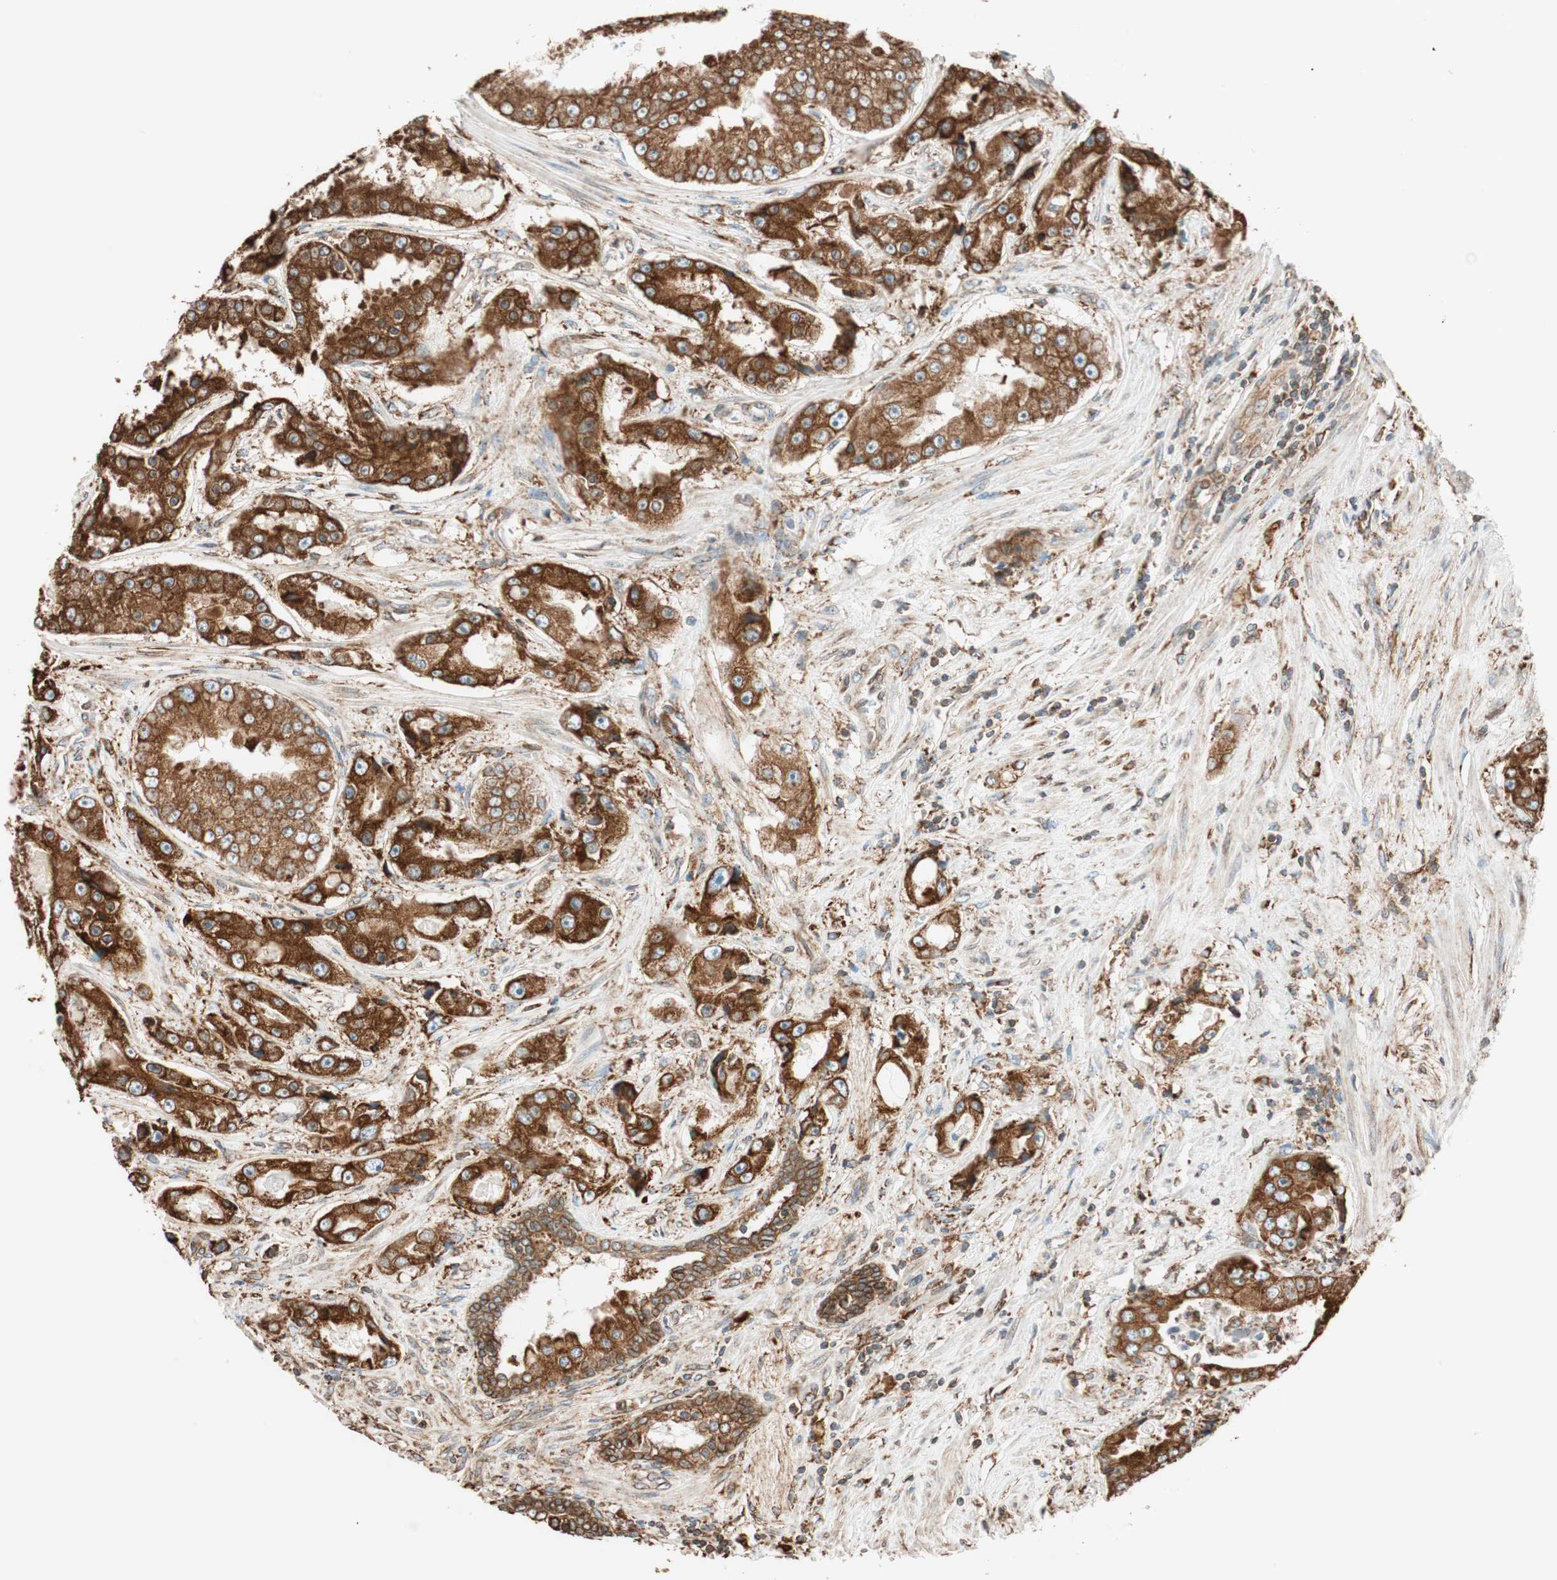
{"staining": {"intensity": "strong", "quantity": ">75%", "location": "cytoplasmic/membranous"}, "tissue": "prostate cancer", "cell_type": "Tumor cells", "image_type": "cancer", "snomed": [{"axis": "morphology", "description": "Adenocarcinoma, High grade"}, {"axis": "topography", "description": "Prostate"}], "caption": "Strong cytoplasmic/membranous protein positivity is present in about >75% of tumor cells in prostate cancer (adenocarcinoma (high-grade)).", "gene": "PRKCSH", "patient": {"sex": "male", "age": 73}}